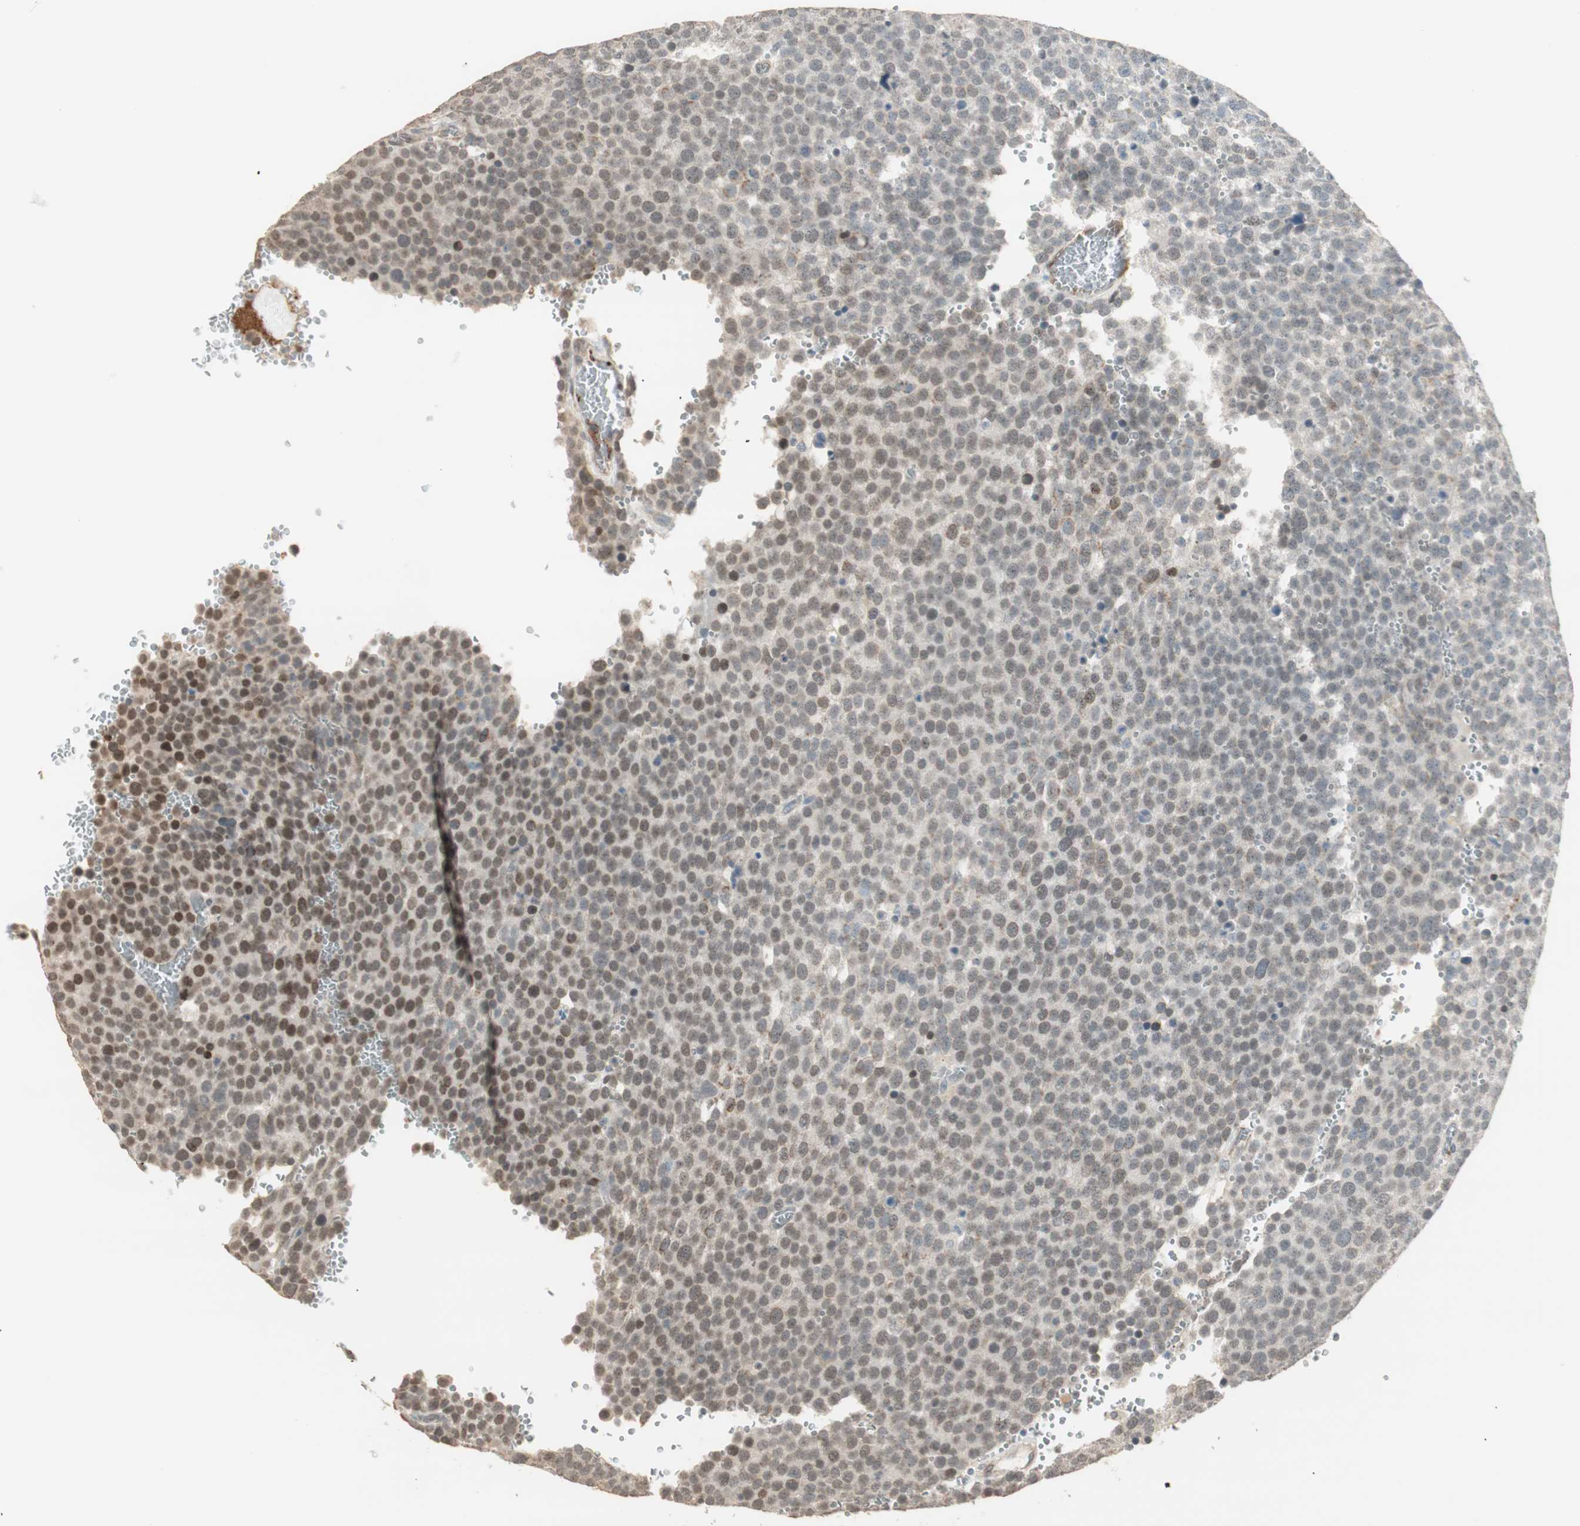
{"staining": {"intensity": "weak", "quantity": ">75%", "location": "cytoplasmic/membranous"}, "tissue": "testis cancer", "cell_type": "Tumor cells", "image_type": "cancer", "snomed": [{"axis": "morphology", "description": "Seminoma, NOS"}, {"axis": "topography", "description": "Testis"}], "caption": "Immunohistochemistry (DAB) staining of human testis cancer exhibits weak cytoplasmic/membranous protein expression in approximately >75% of tumor cells. (DAB = brown stain, brightfield microscopy at high magnification).", "gene": "TASOR", "patient": {"sex": "male", "age": 71}}